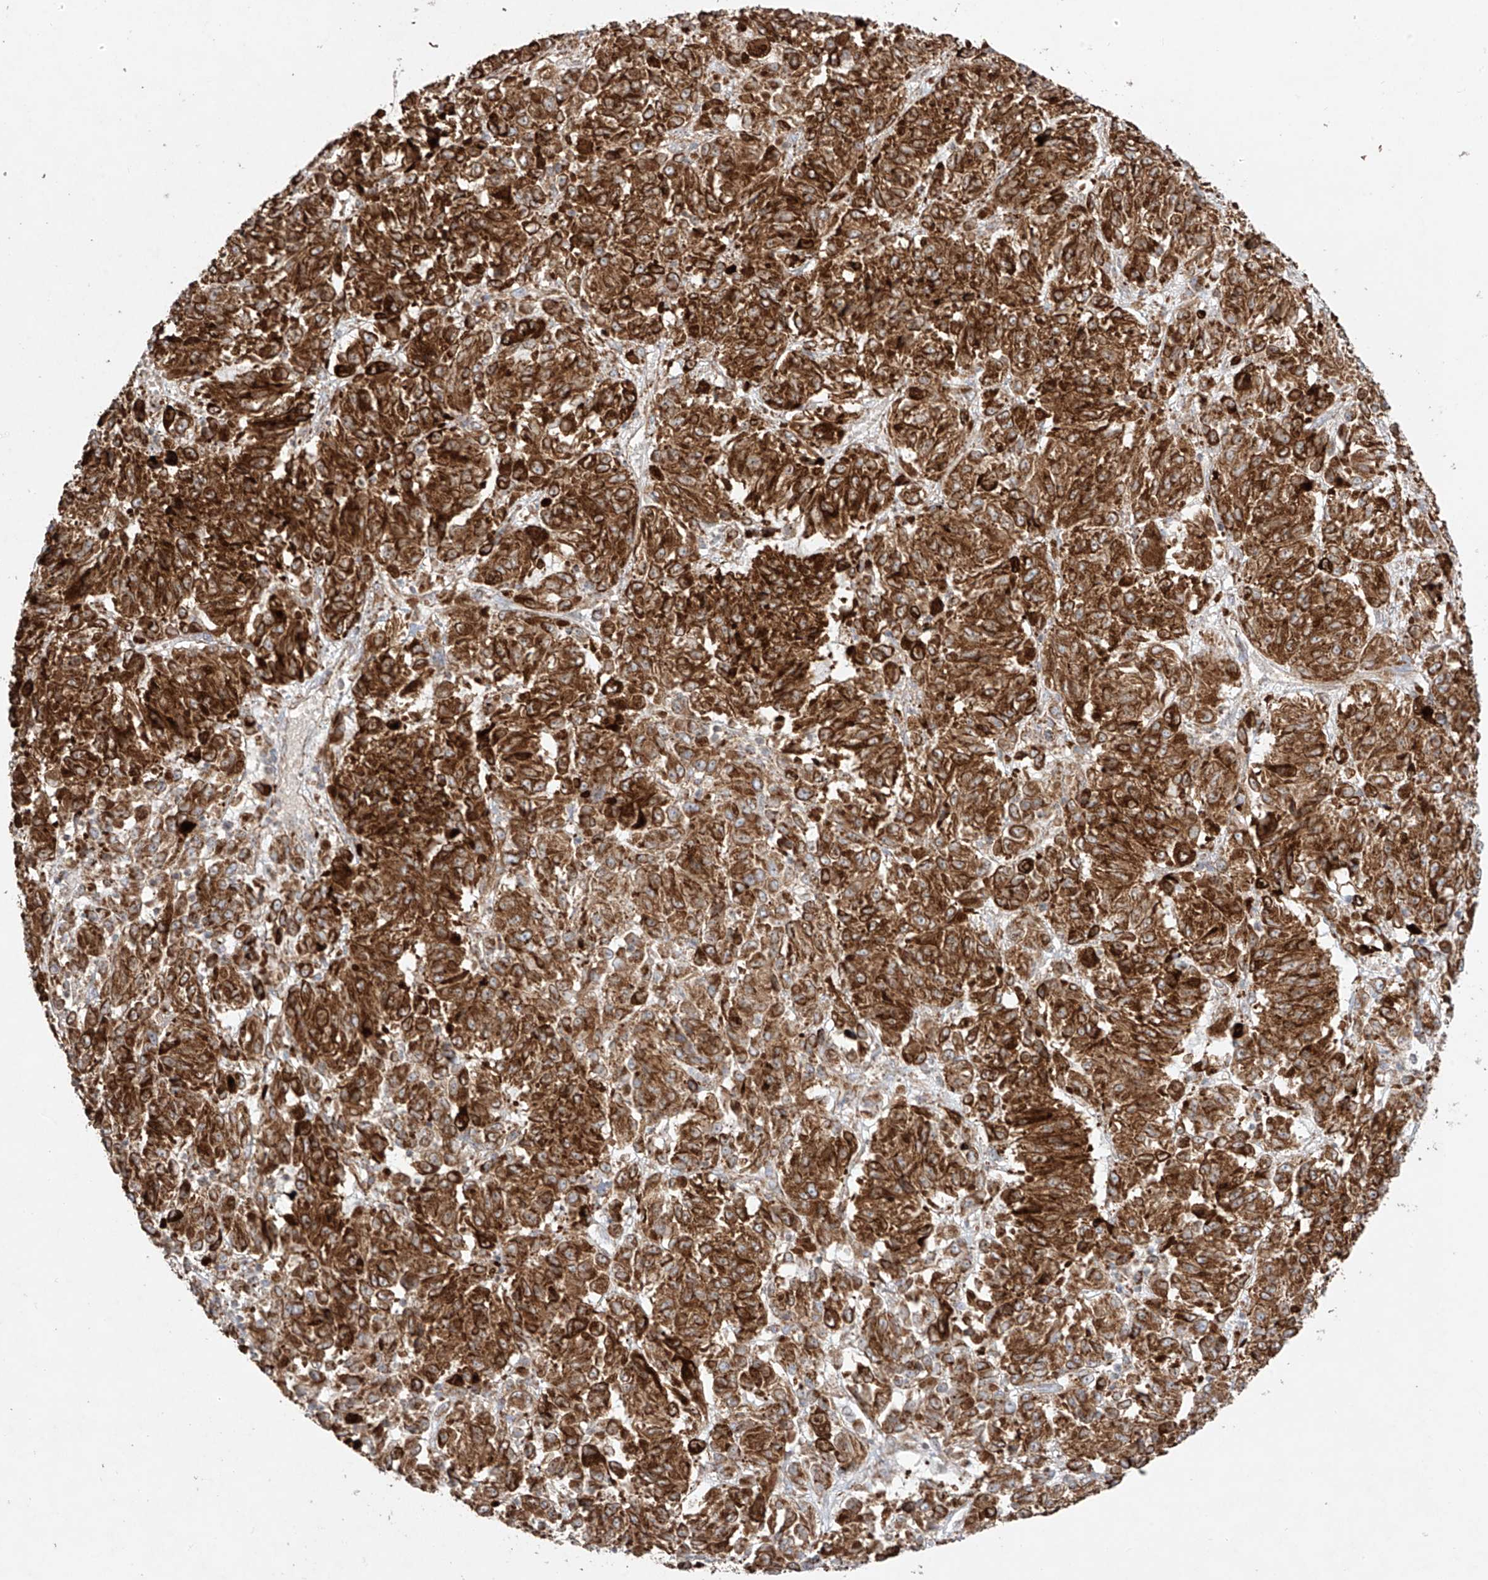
{"staining": {"intensity": "strong", "quantity": ">75%", "location": "cytoplasmic/membranous"}, "tissue": "melanoma", "cell_type": "Tumor cells", "image_type": "cancer", "snomed": [{"axis": "morphology", "description": "Malignant melanoma, Metastatic site"}, {"axis": "topography", "description": "Lung"}], "caption": "Strong cytoplasmic/membranous protein positivity is identified in approximately >75% of tumor cells in malignant melanoma (metastatic site).", "gene": "COLGALT2", "patient": {"sex": "male", "age": 64}}